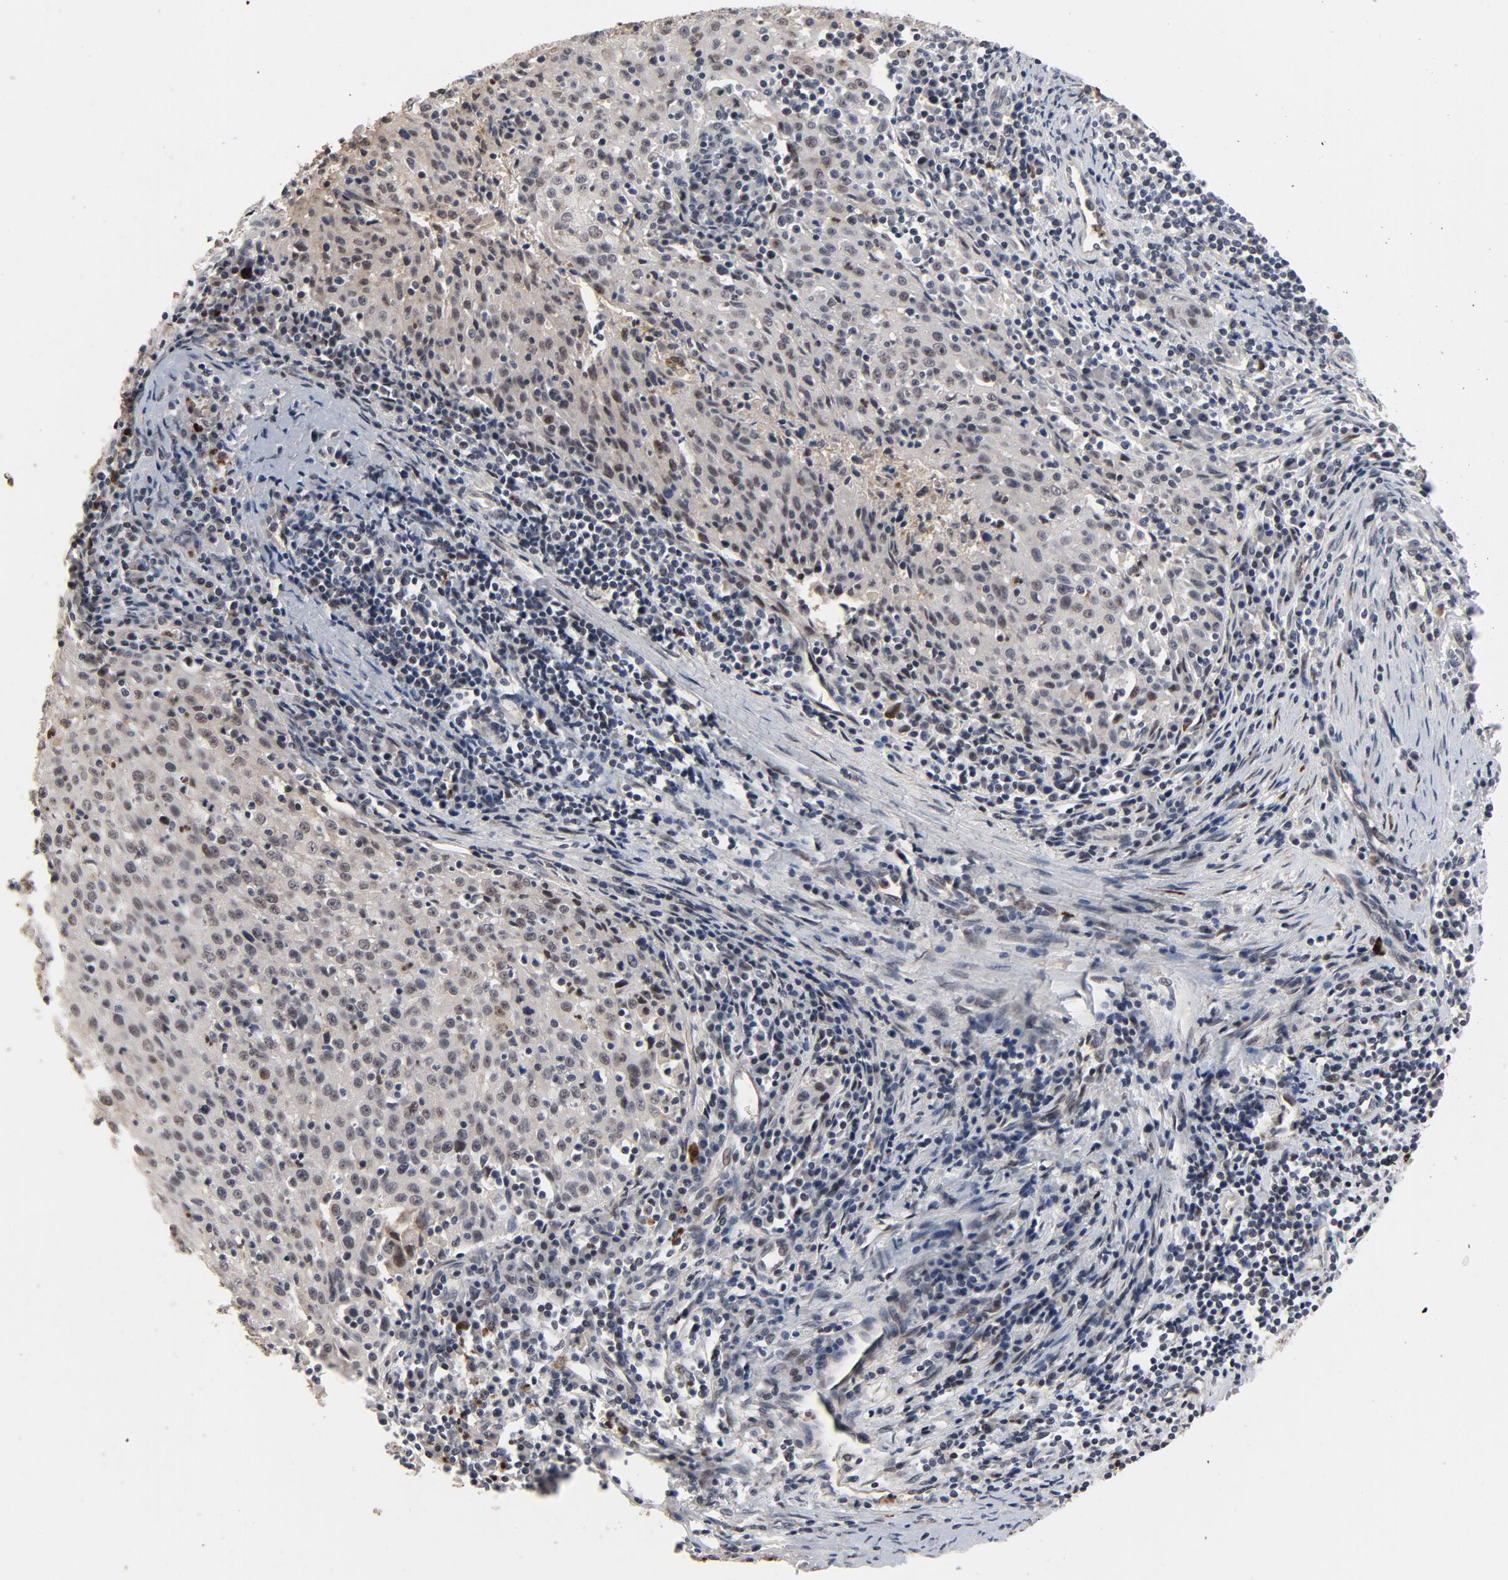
{"staining": {"intensity": "weak", "quantity": "<25%", "location": "nuclear"}, "tissue": "cervical cancer", "cell_type": "Tumor cells", "image_type": "cancer", "snomed": [{"axis": "morphology", "description": "Squamous cell carcinoma, NOS"}, {"axis": "topography", "description": "Cervix"}], "caption": "The micrograph shows no significant expression in tumor cells of cervical squamous cell carcinoma.", "gene": "RTL5", "patient": {"sex": "female", "age": 27}}